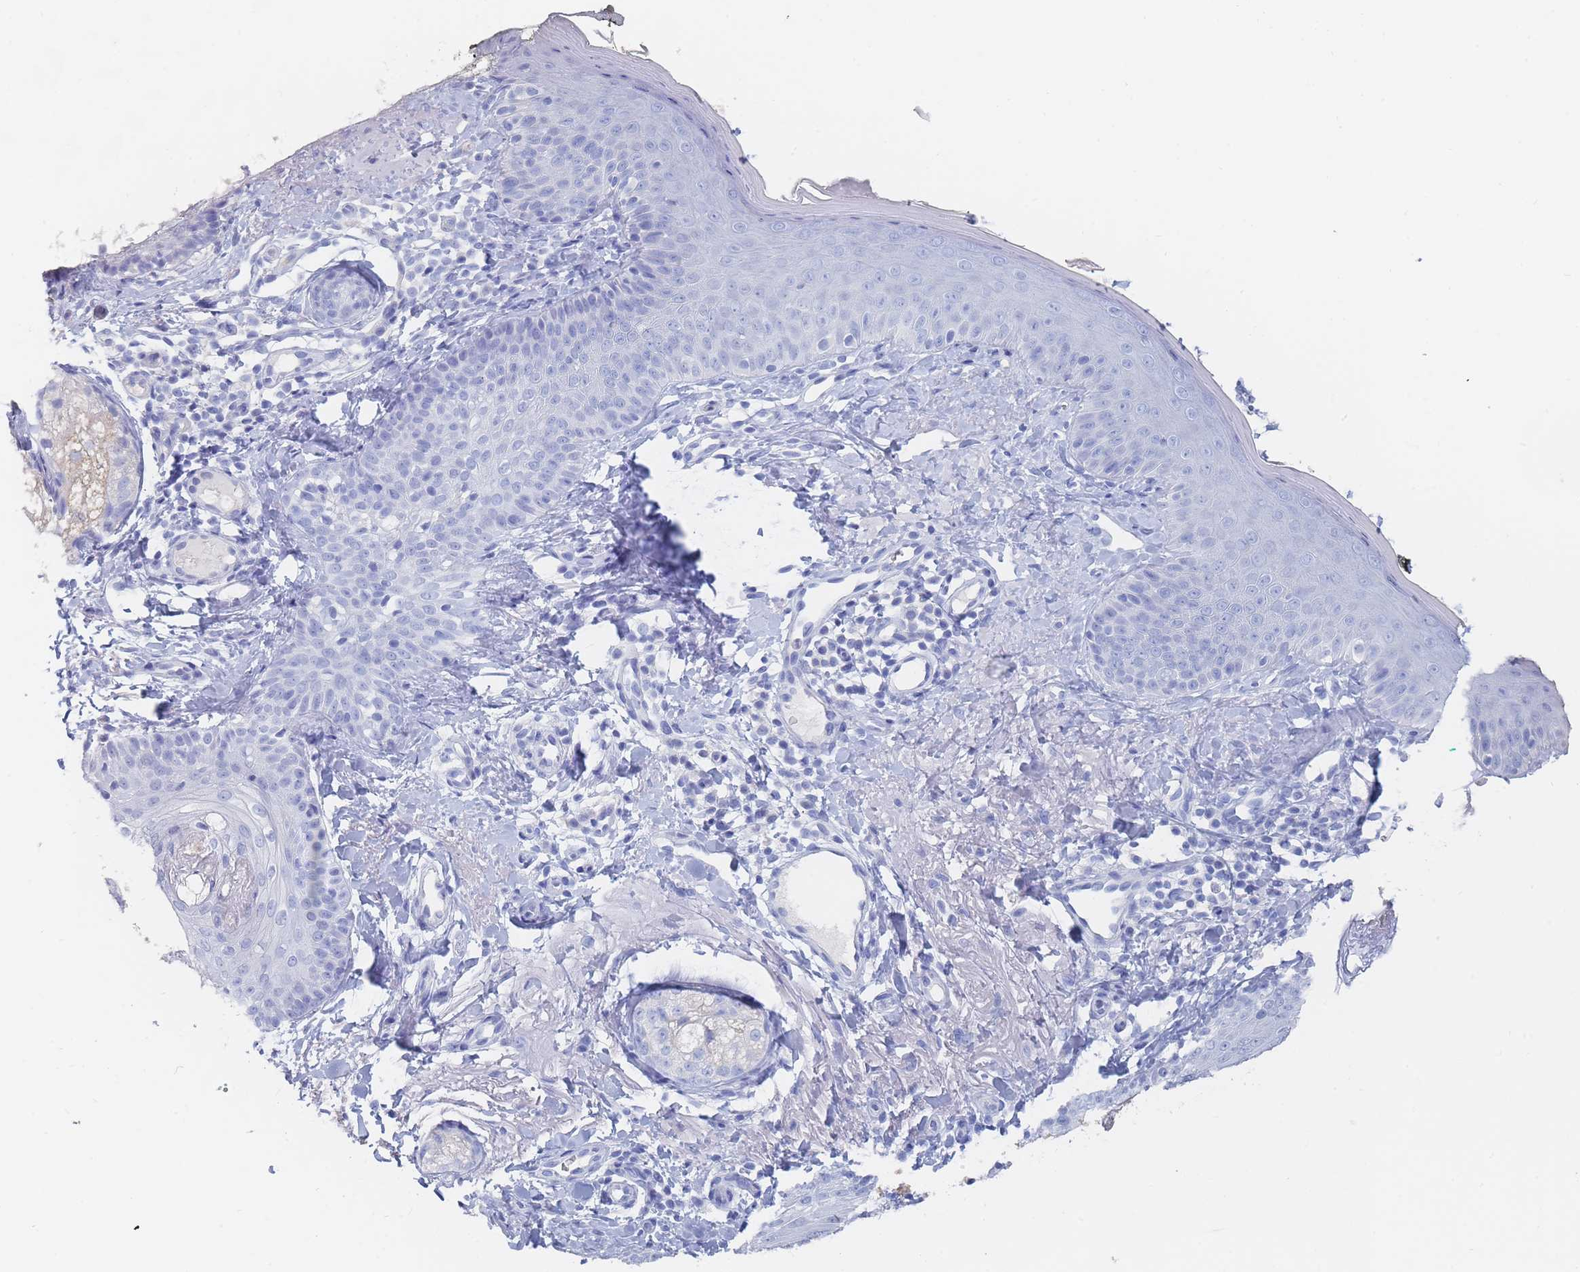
{"staining": {"intensity": "negative", "quantity": "none", "location": "none"}, "tissue": "skin", "cell_type": "Fibroblasts", "image_type": "normal", "snomed": [{"axis": "morphology", "description": "Normal tissue, NOS"}, {"axis": "topography", "description": "Skin"}], "caption": "Immunohistochemistry micrograph of normal human skin stained for a protein (brown), which displays no positivity in fibroblasts.", "gene": "SLC25A35", "patient": {"sex": "male", "age": 57}}